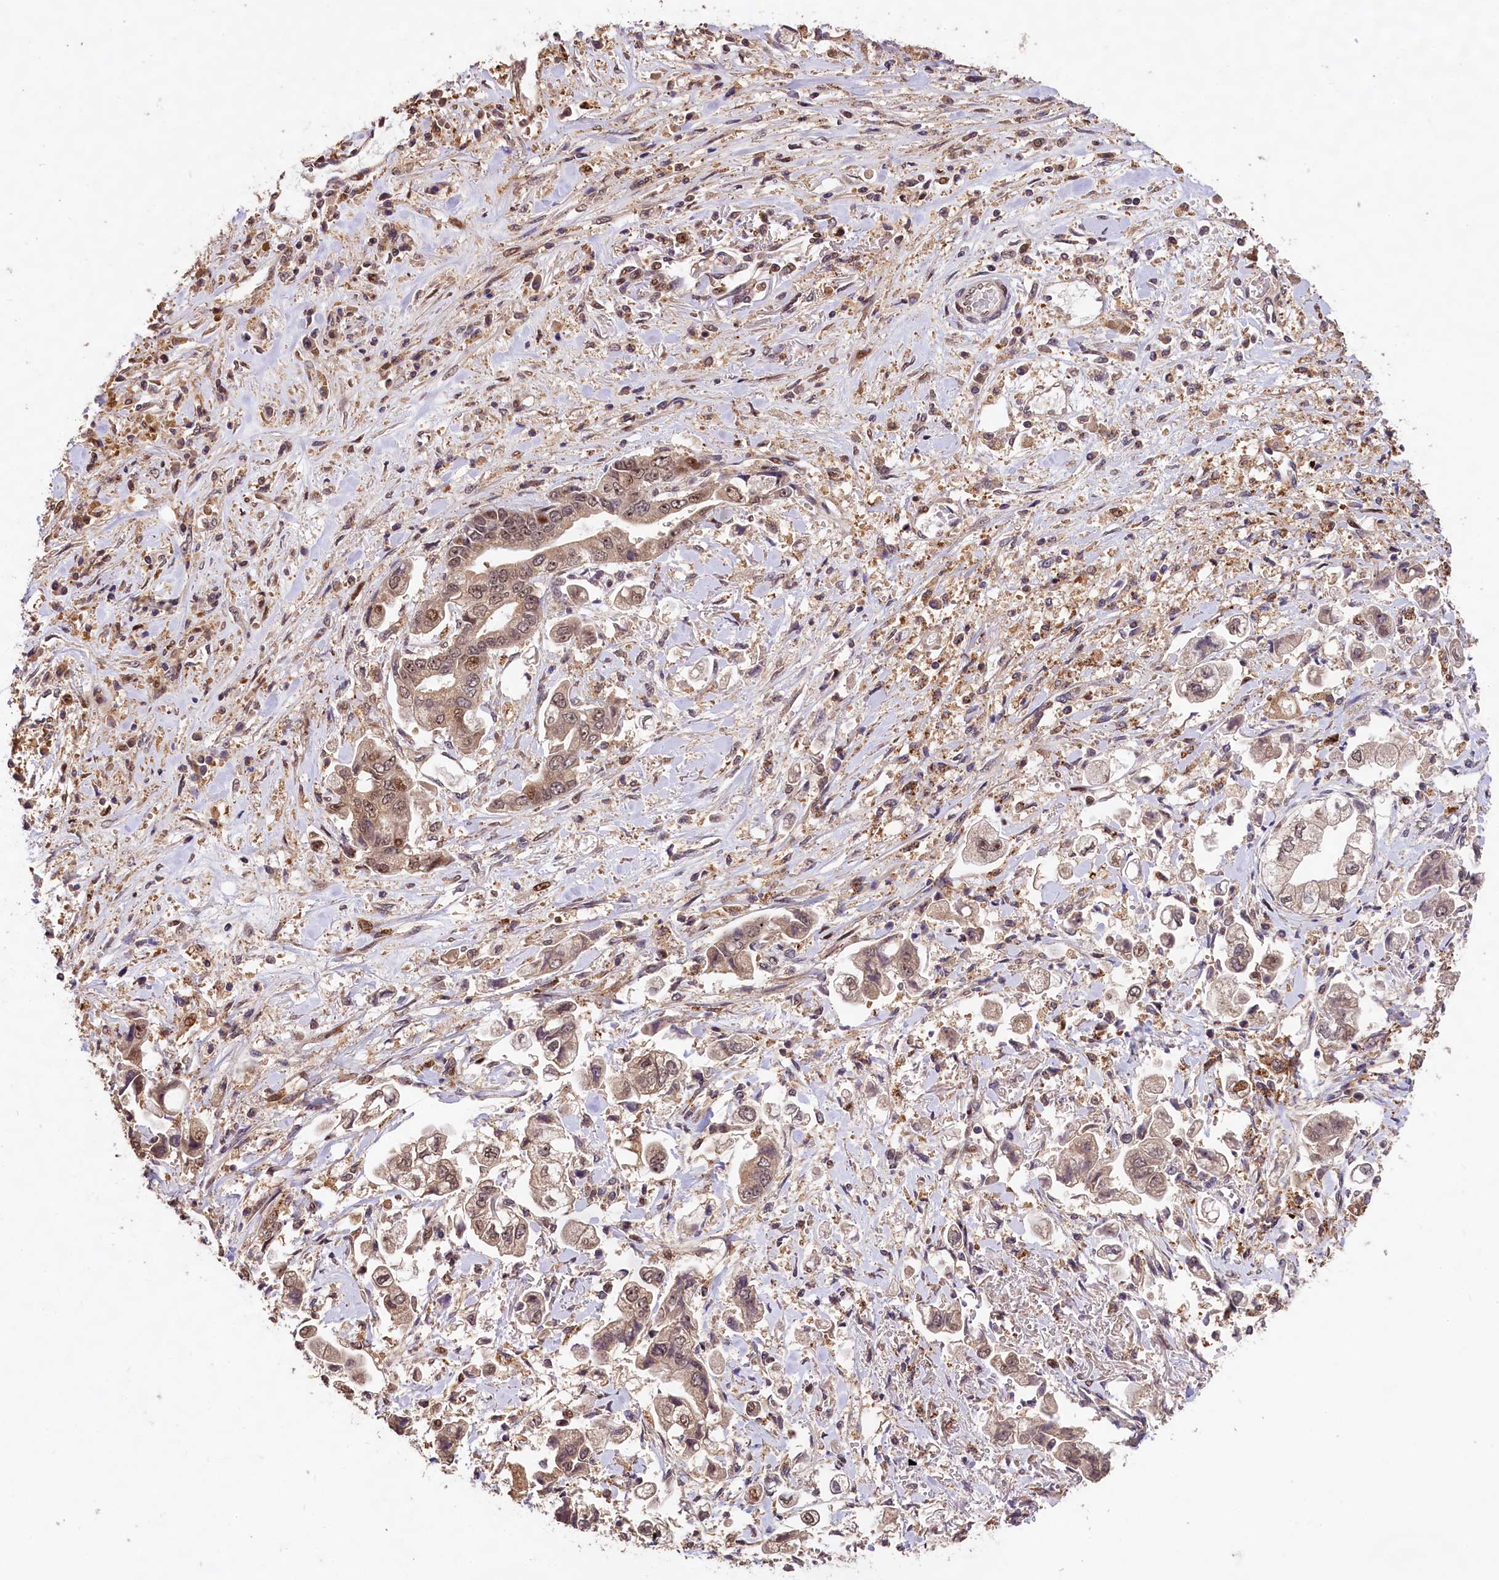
{"staining": {"intensity": "moderate", "quantity": ">75%", "location": "cytoplasmic/membranous,nuclear"}, "tissue": "stomach cancer", "cell_type": "Tumor cells", "image_type": "cancer", "snomed": [{"axis": "morphology", "description": "Adenocarcinoma, NOS"}, {"axis": "topography", "description": "Stomach"}], "caption": "Tumor cells exhibit medium levels of moderate cytoplasmic/membranous and nuclear positivity in about >75% of cells in stomach cancer. (brown staining indicates protein expression, while blue staining denotes nuclei).", "gene": "PHAF1", "patient": {"sex": "male", "age": 62}}